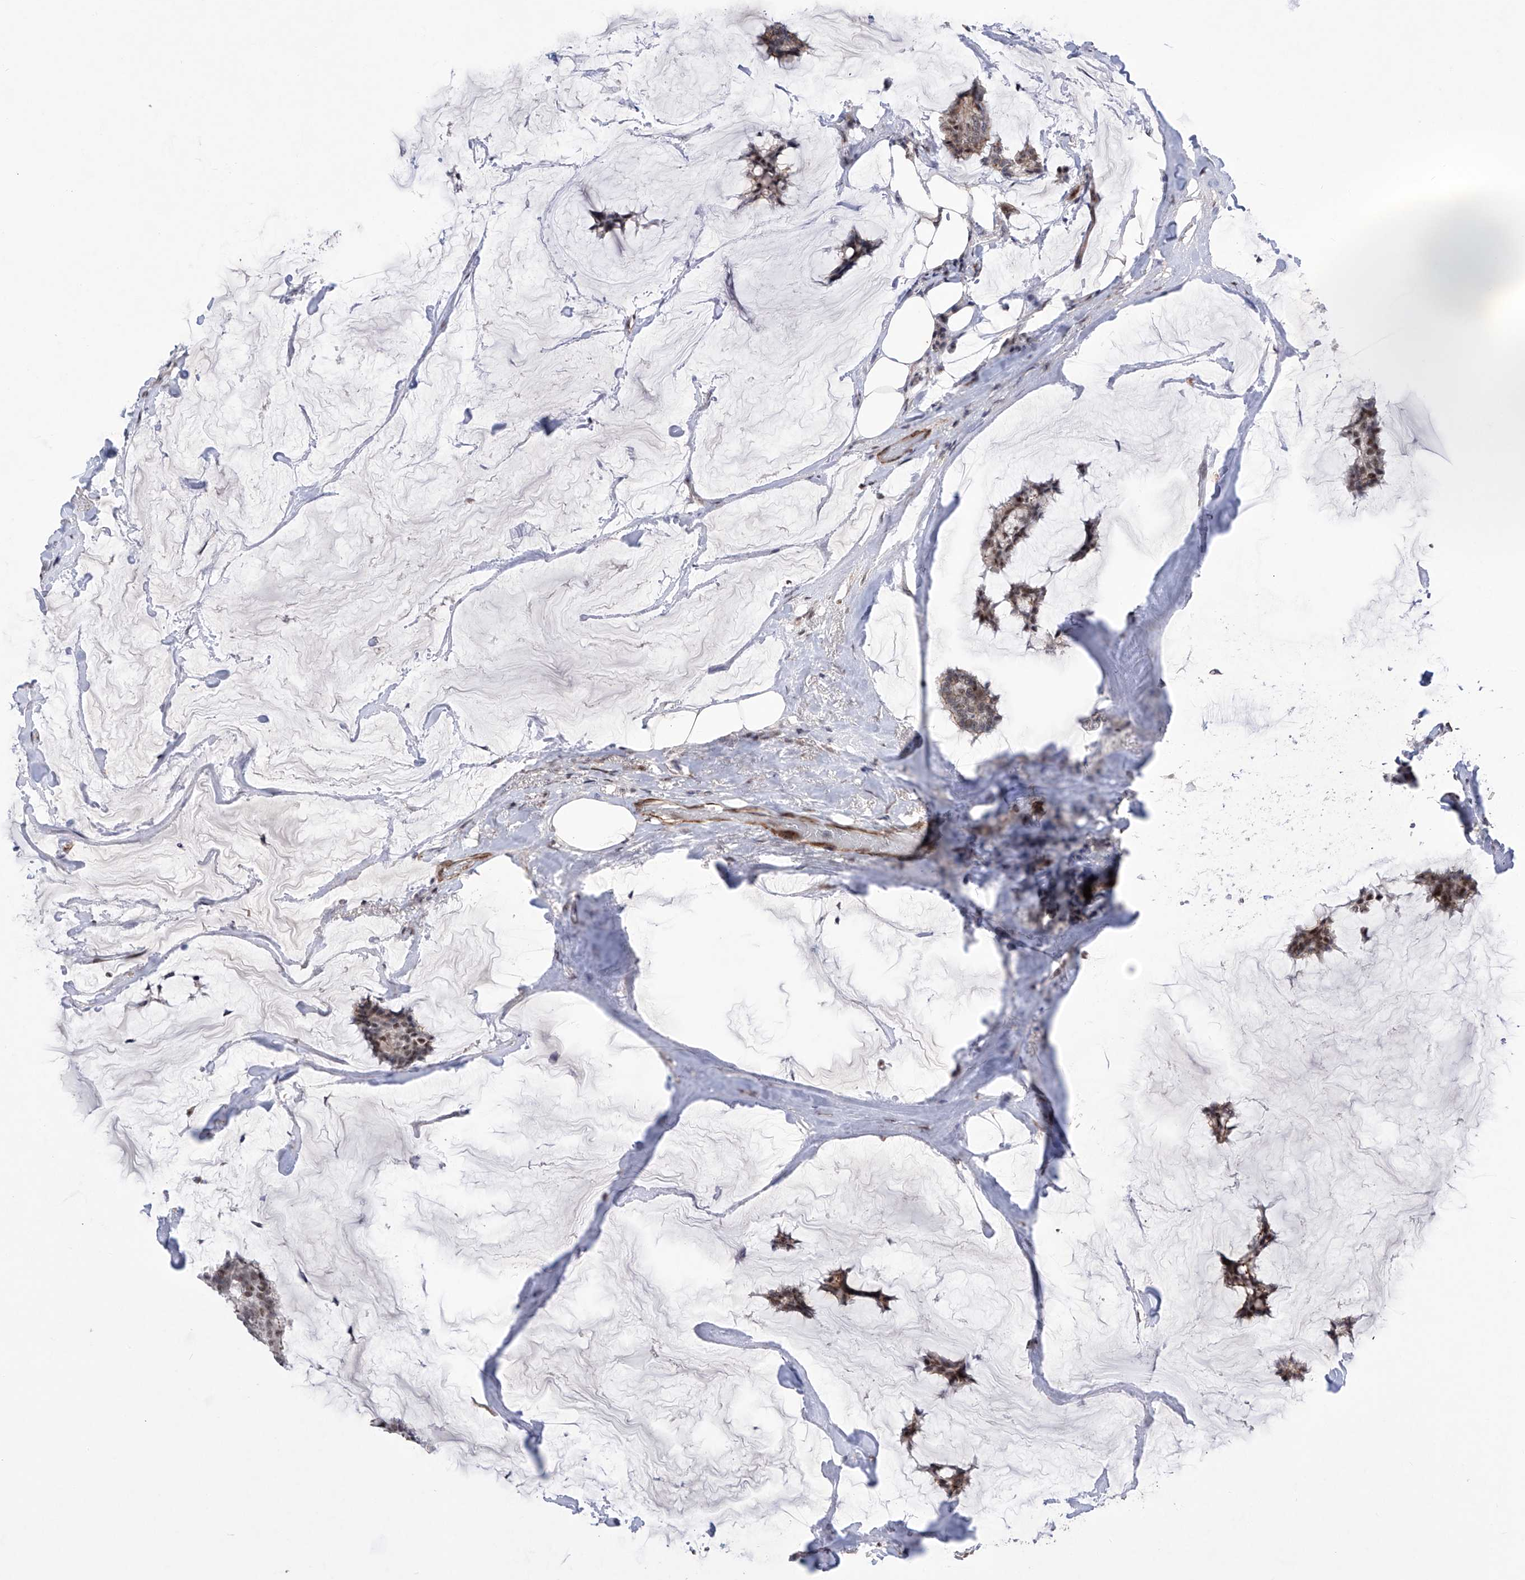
{"staining": {"intensity": "moderate", "quantity": ">75%", "location": "cytoplasmic/membranous,nuclear"}, "tissue": "breast cancer", "cell_type": "Tumor cells", "image_type": "cancer", "snomed": [{"axis": "morphology", "description": "Duct carcinoma"}, {"axis": "topography", "description": "Breast"}], "caption": "IHC staining of breast intraductal carcinoma, which reveals medium levels of moderate cytoplasmic/membranous and nuclear staining in approximately >75% of tumor cells indicating moderate cytoplasmic/membranous and nuclear protein expression. The staining was performed using DAB (3,3'-diaminobenzidine) (brown) for protein detection and nuclei were counterstained in hematoxylin (blue).", "gene": "NFATC4", "patient": {"sex": "female", "age": 93}}